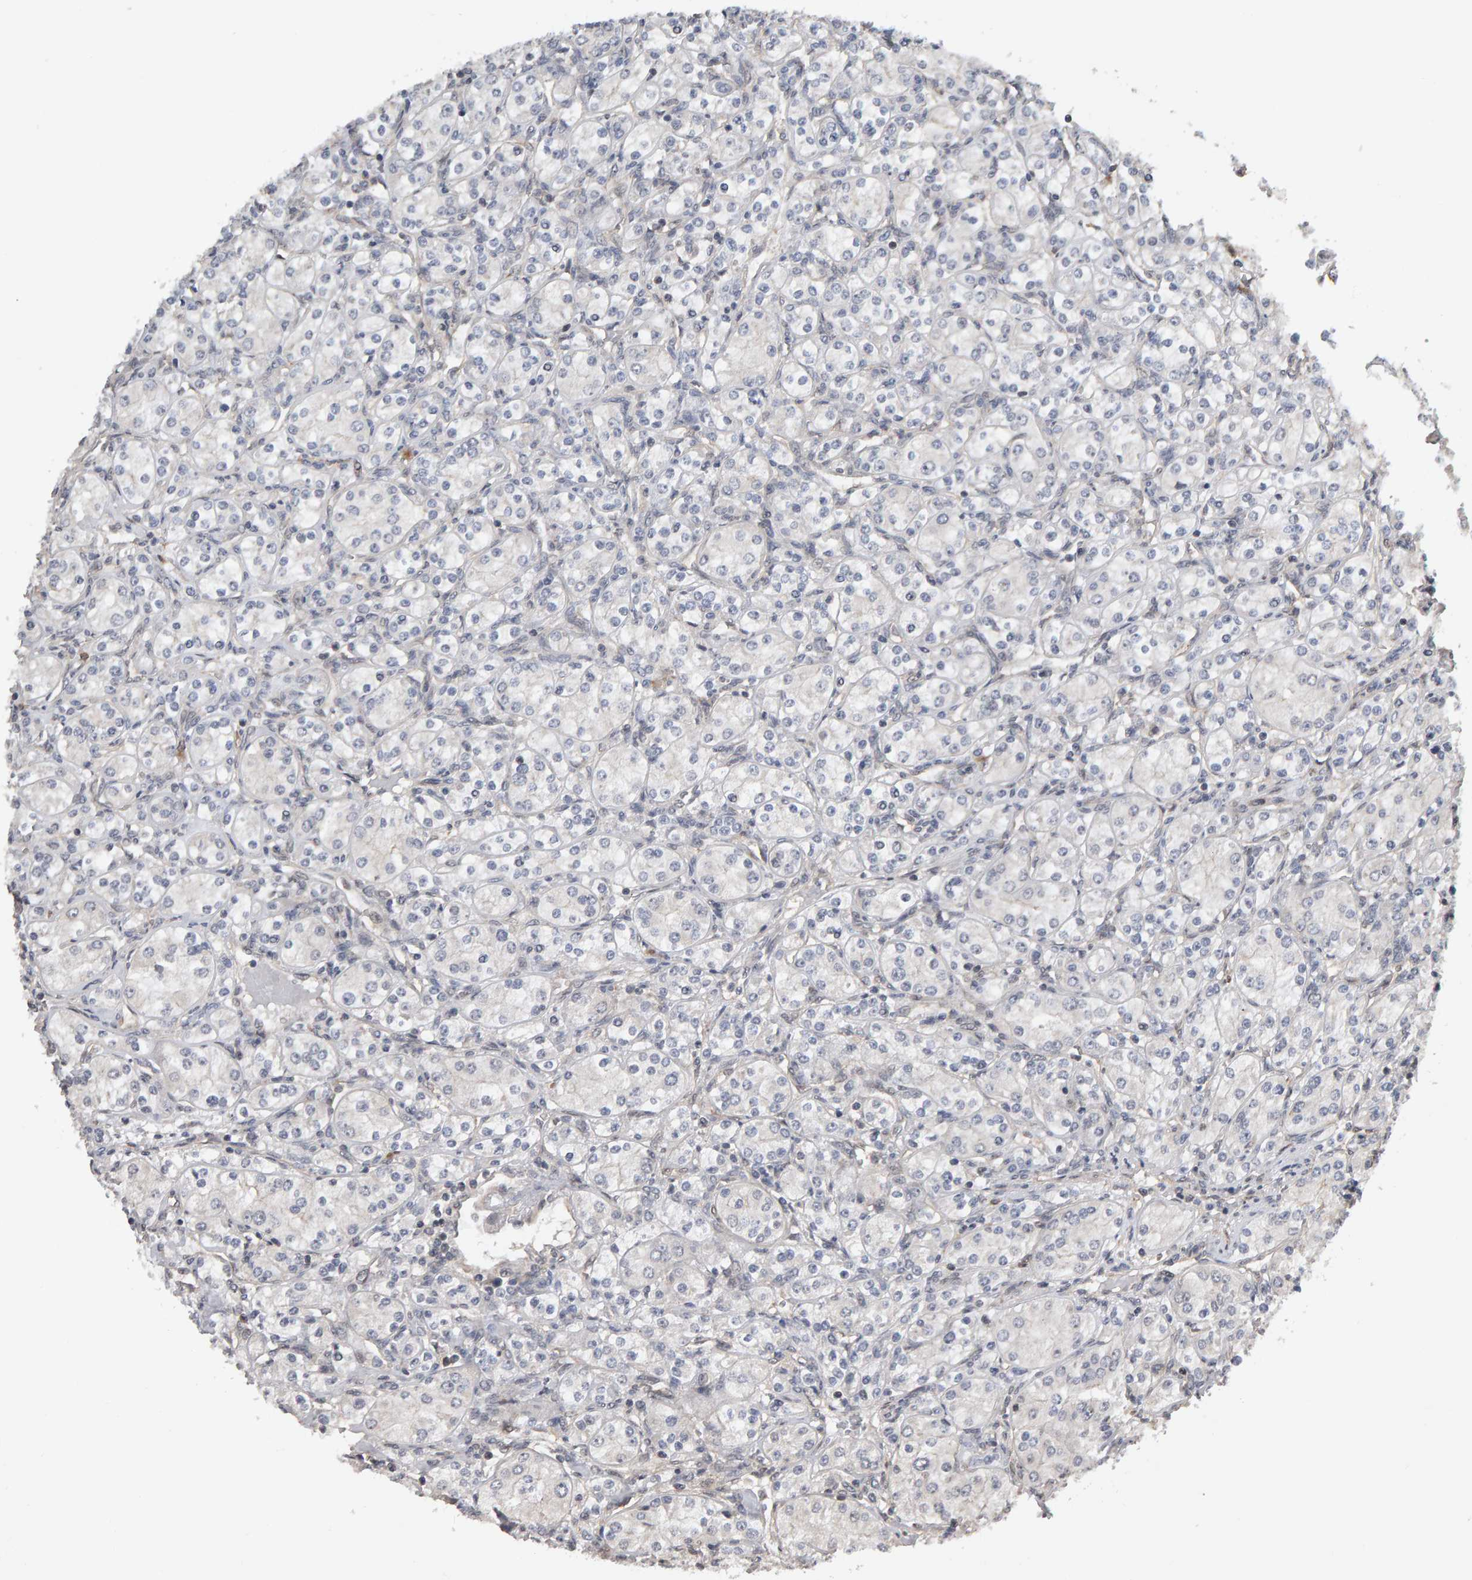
{"staining": {"intensity": "negative", "quantity": "none", "location": "none"}, "tissue": "renal cancer", "cell_type": "Tumor cells", "image_type": "cancer", "snomed": [{"axis": "morphology", "description": "Adenocarcinoma, NOS"}, {"axis": "topography", "description": "Kidney"}], "caption": "An immunohistochemistry micrograph of renal adenocarcinoma is shown. There is no staining in tumor cells of renal adenocarcinoma.", "gene": "COASY", "patient": {"sex": "male", "age": 77}}